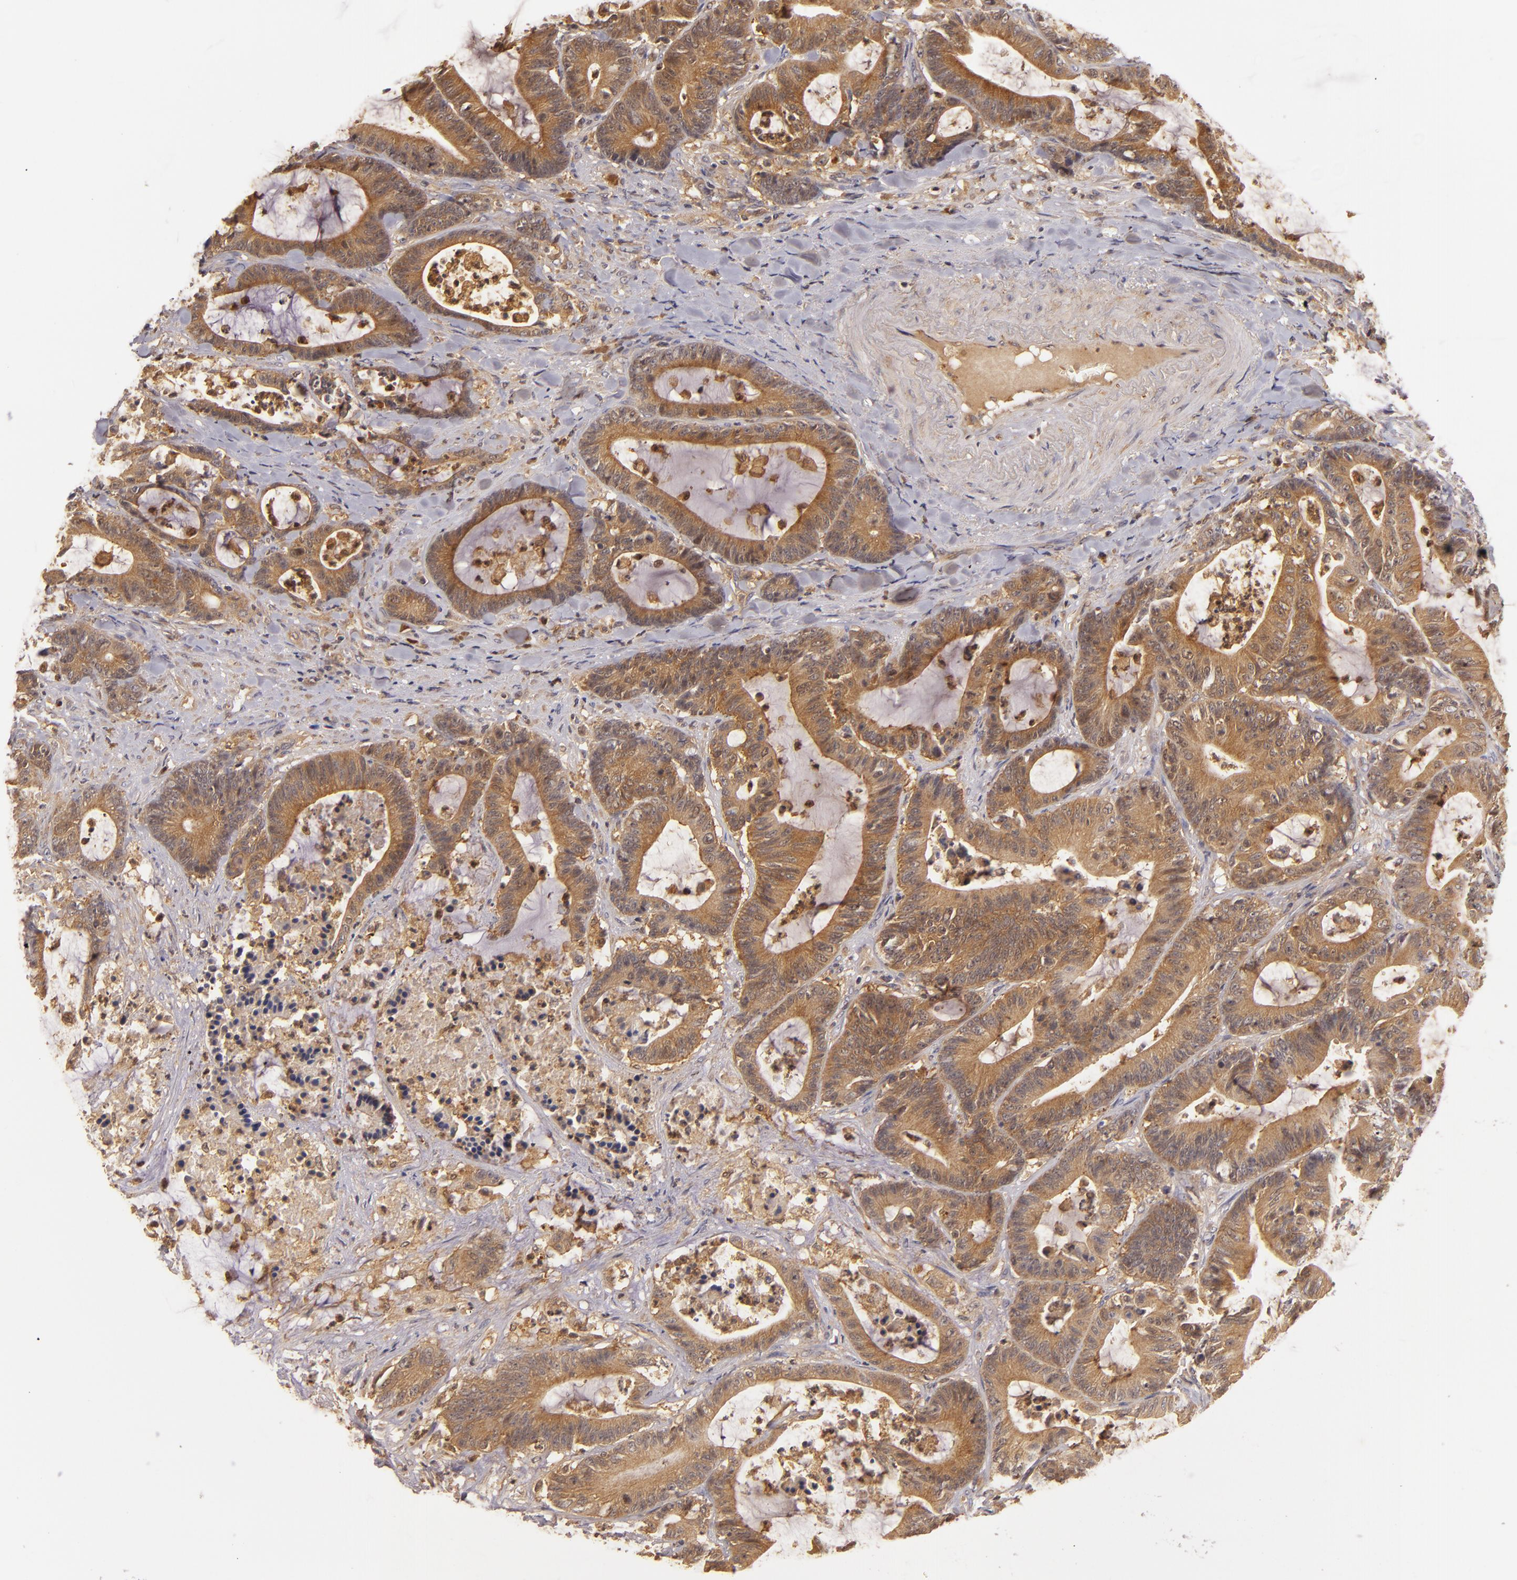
{"staining": {"intensity": "strong", "quantity": ">75%", "location": "cytoplasmic/membranous,nuclear"}, "tissue": "colorectal cancer", "cell_type": "Tumor cells", "image_type": "cancer", "snomed": [{"axis": "morphology", "description": "Adenocarcinoma, NOS"}, {"axis": "topography", "description": "Colon"}], "caption": "This histopathology image displays colorectal adenocarcinoma stained with immunohistochemistry (IHC) to label a protein in brown. The cytoplasmic/membranous and nuclear of tumor cells show strong positivity for the protein. Nuclei are counter-stained blue.", "gene": "PRKCD", "patient": {"sex": "female", "age": 84}}